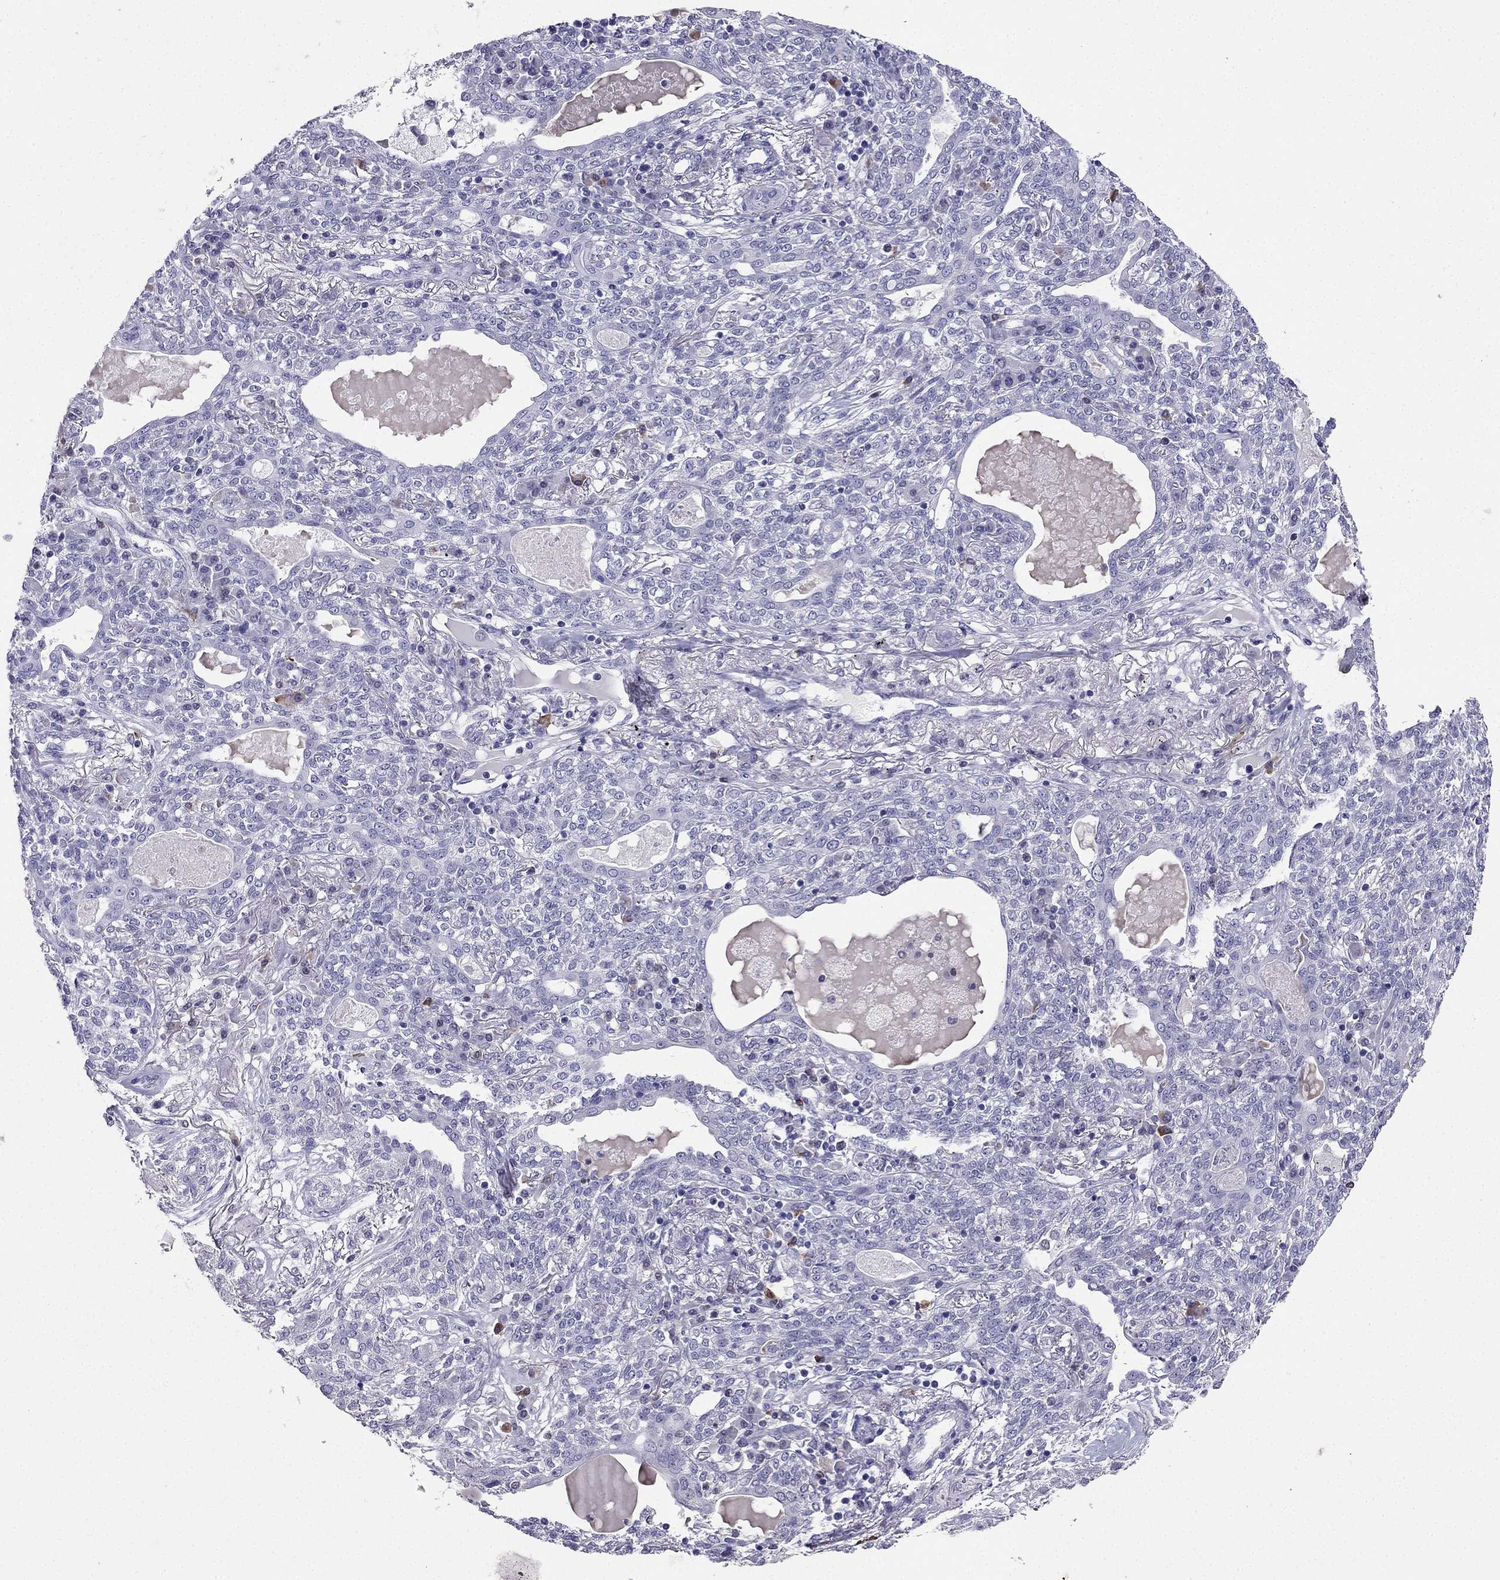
{"staining": {"intensity": "negative", "quantity": "none", "location": "none"}, "tissue": "lung cancer", "cell_type": "Tumor cells", "image_type": "cancer", "snomed": [{"axis": "morphology", "description": "Squamous cell carcinoma, NOS"}, {"axis": "topography", "description": "Lung"}], "caption": "A photomicrograph of human lung squamous cell carcinoma is negative for staining in tumor cells. (DAB (3,3'-diaminobenzidine) IHC, high magnification).", "gene": "ARID3A", "patient": {"sex": "female", "age": 70}}